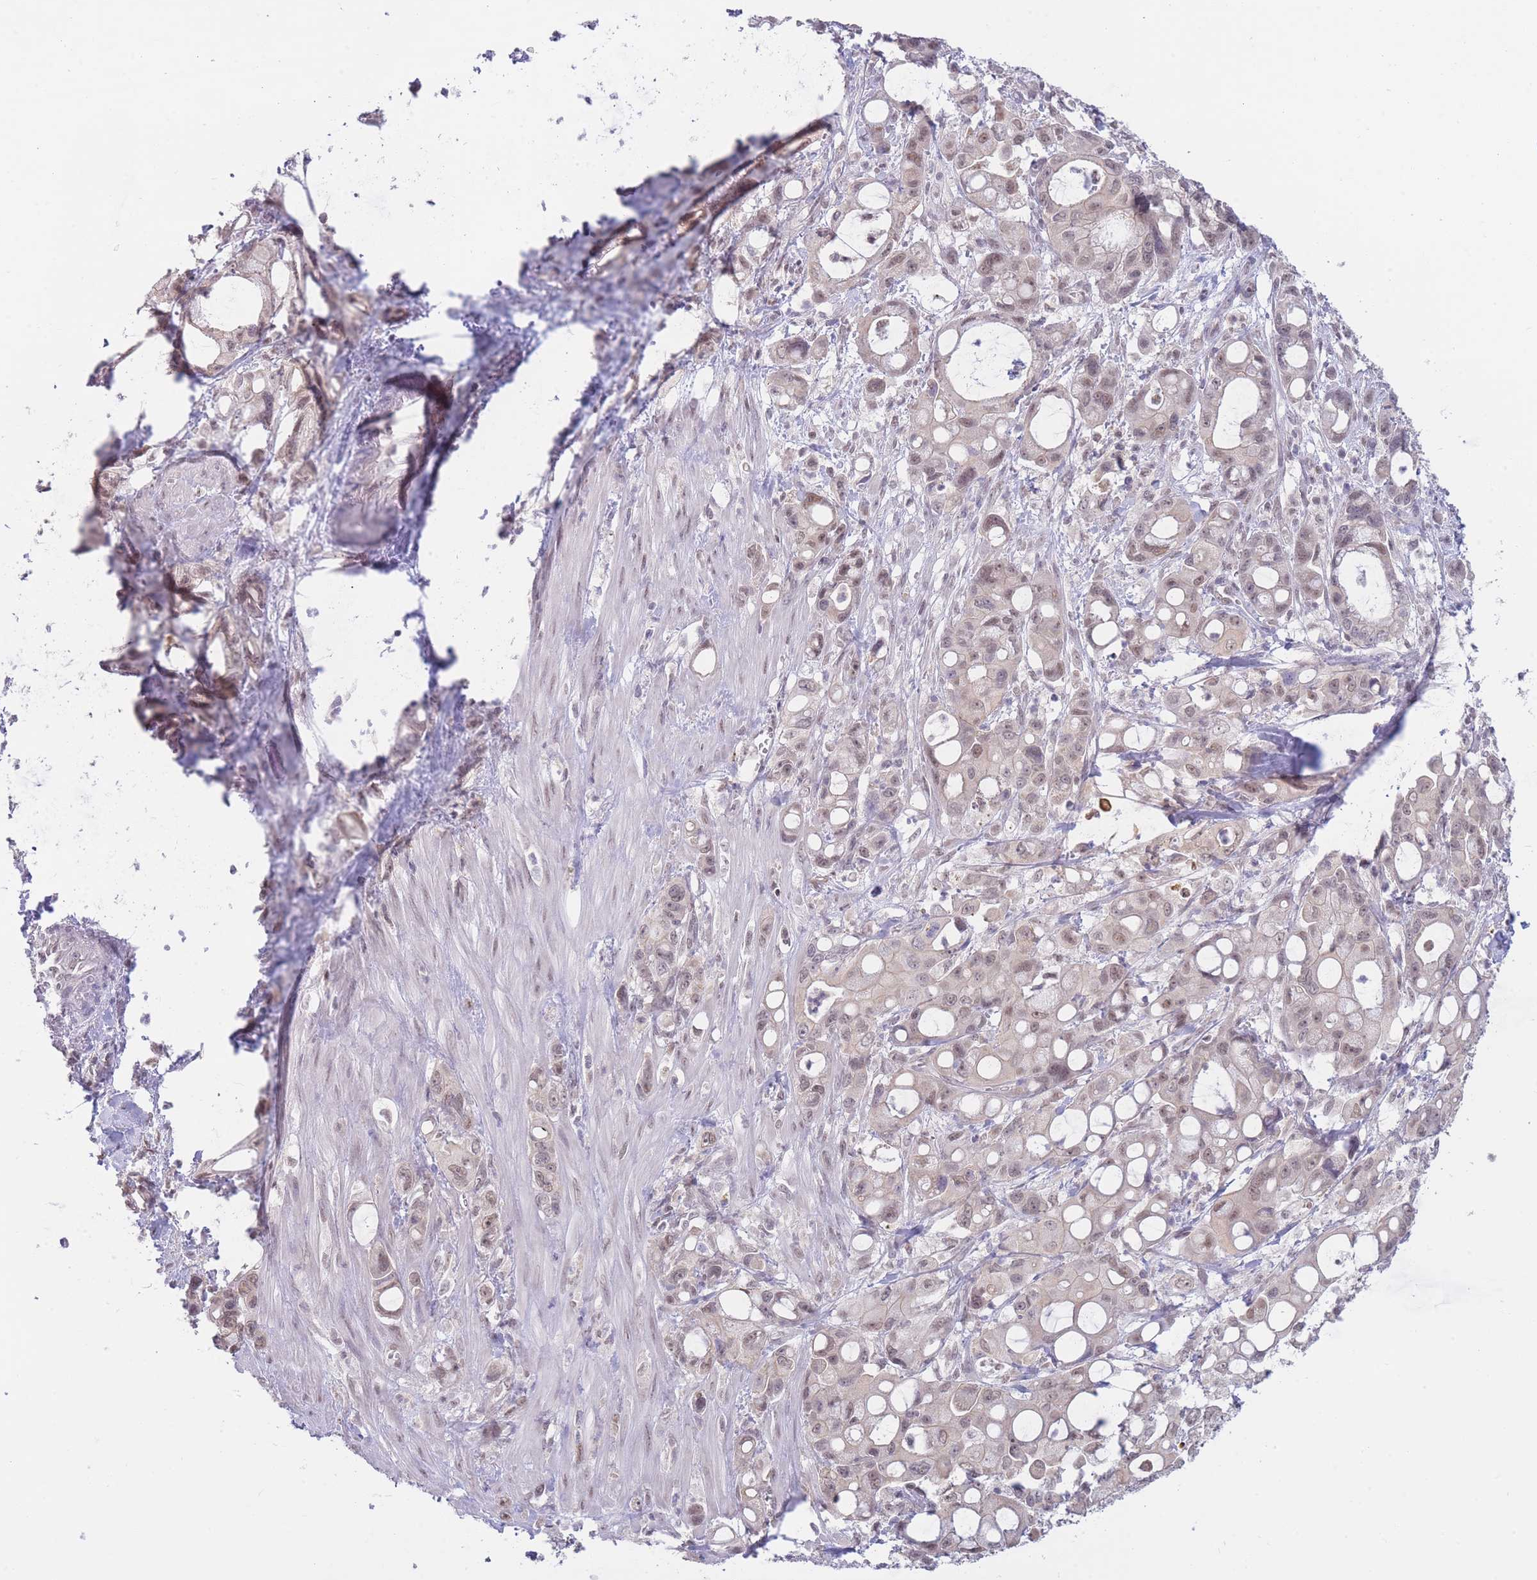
{"staining": {"intensity": "weak", "quantity": ">75%", "location": "nuclear"}, "tissue": "pancreatic cancer", "cell_type": "Tumor cells", "image_type": "cancer", "snomed": [{"axis": "morphology", "description": "Adenocarcinoma, NOS"}, {"axis": "topography", "description": "Pancreas"}], "caption": "Immunohistochemical staining of pancreatic cancer (adenocarcinoma) demonstrates weak nuclear protein positivity in approximately >75% of tumor cells.", "gene": "GOLGA6L25", "patient": {"sex": "male", "age": 68}}